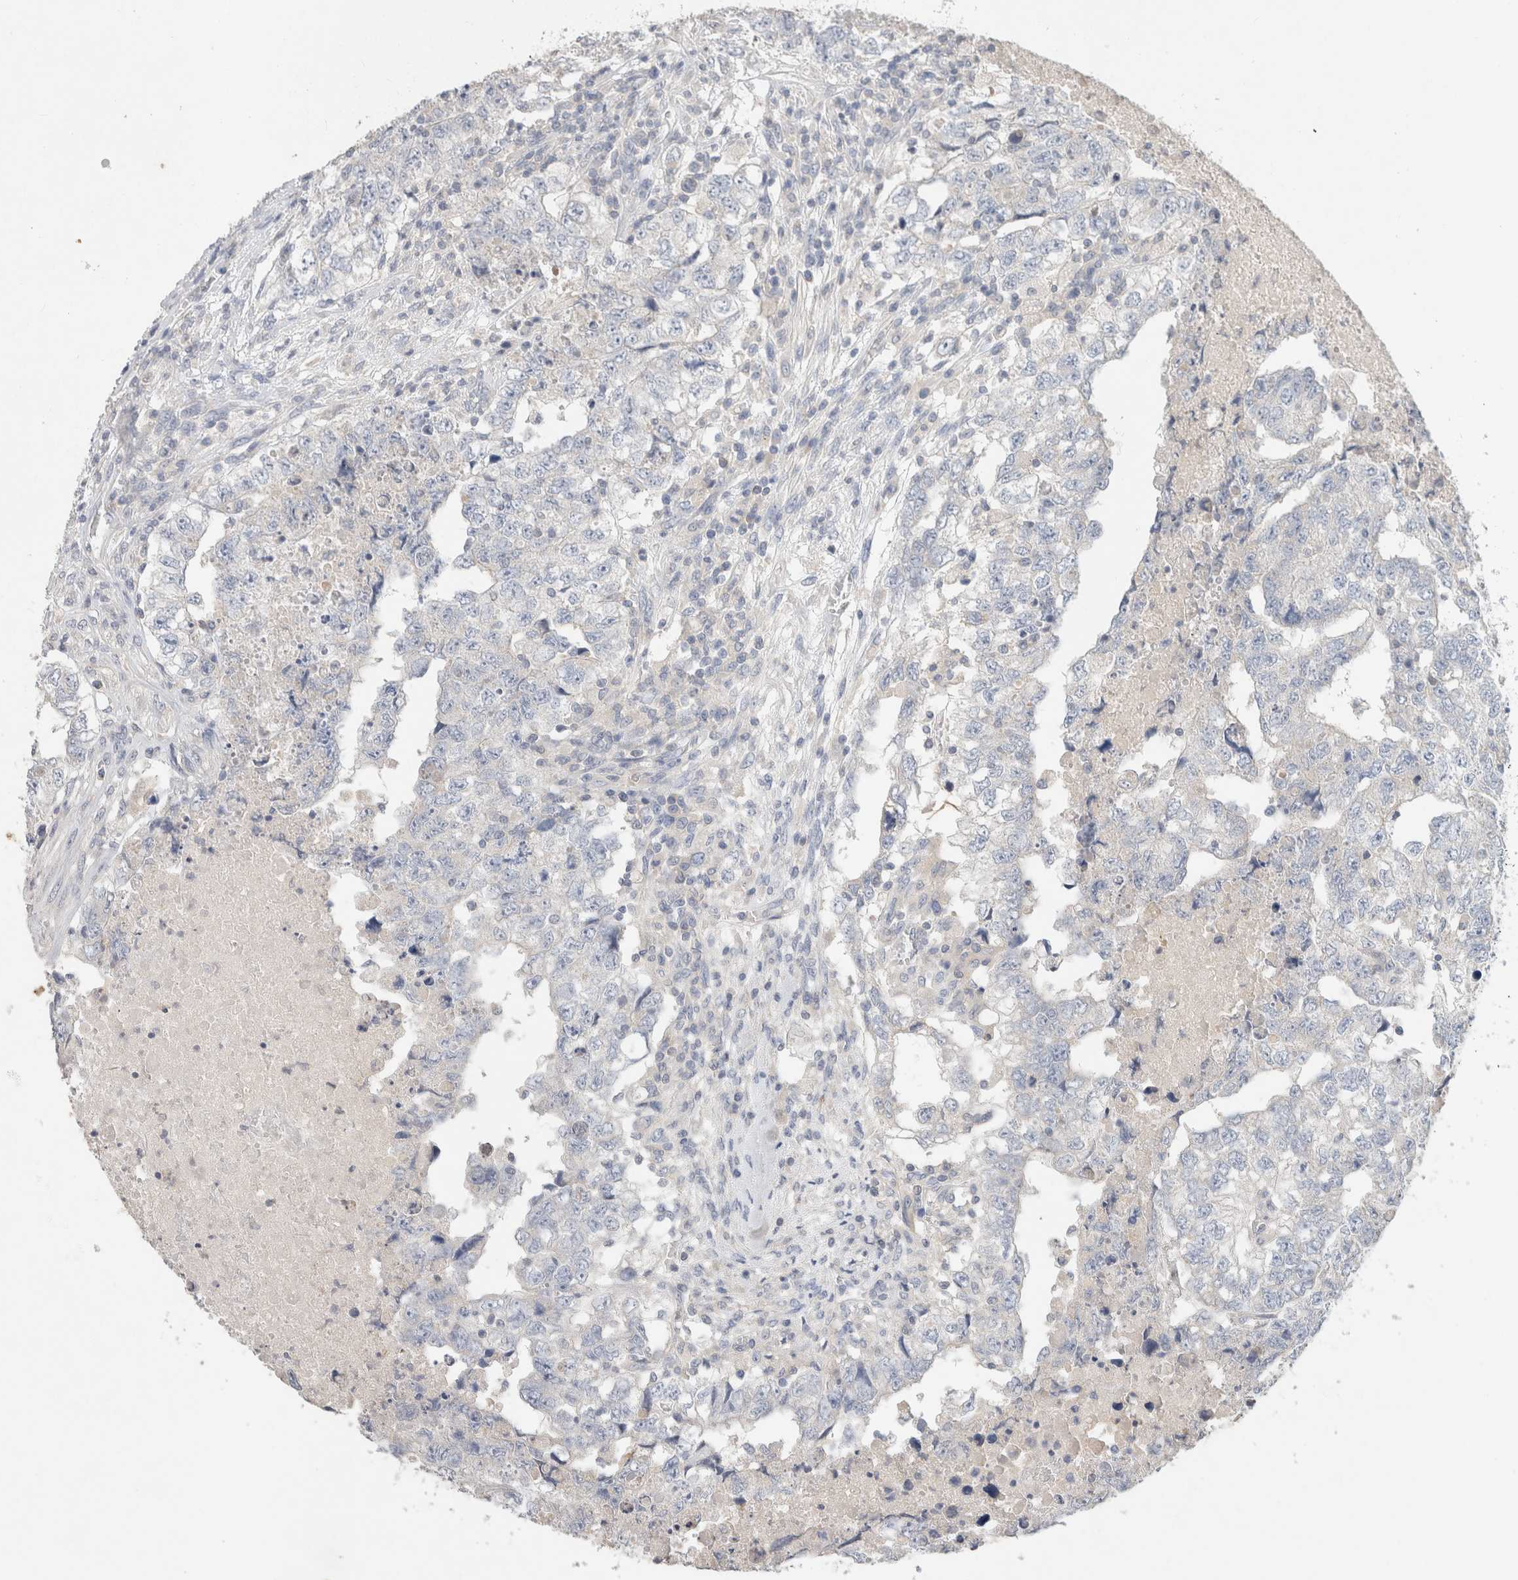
{"staining": {"intensity": "negative", "quantity": "none", "location": "none"}, "tissue": "testis cancer", "cell_type": "Tumor cells", "image_type": "cancer", "snomed": [{"axis": "morphology", "description": "Carcinoma, Embryonal, NOS"}, {"axis": "topography", "description": "Testis"}], "caption": "Immunohistochemistry histopathology image of human testis cancer (embryonal carcinoma) stained for a protein (brown), which shows no expression in tumor cells. (DAB (3,3'-diaminobenzidine) IHC, high magnification).", "gene": "MPP2", "patient": {"sex": "male", "age": 36}}